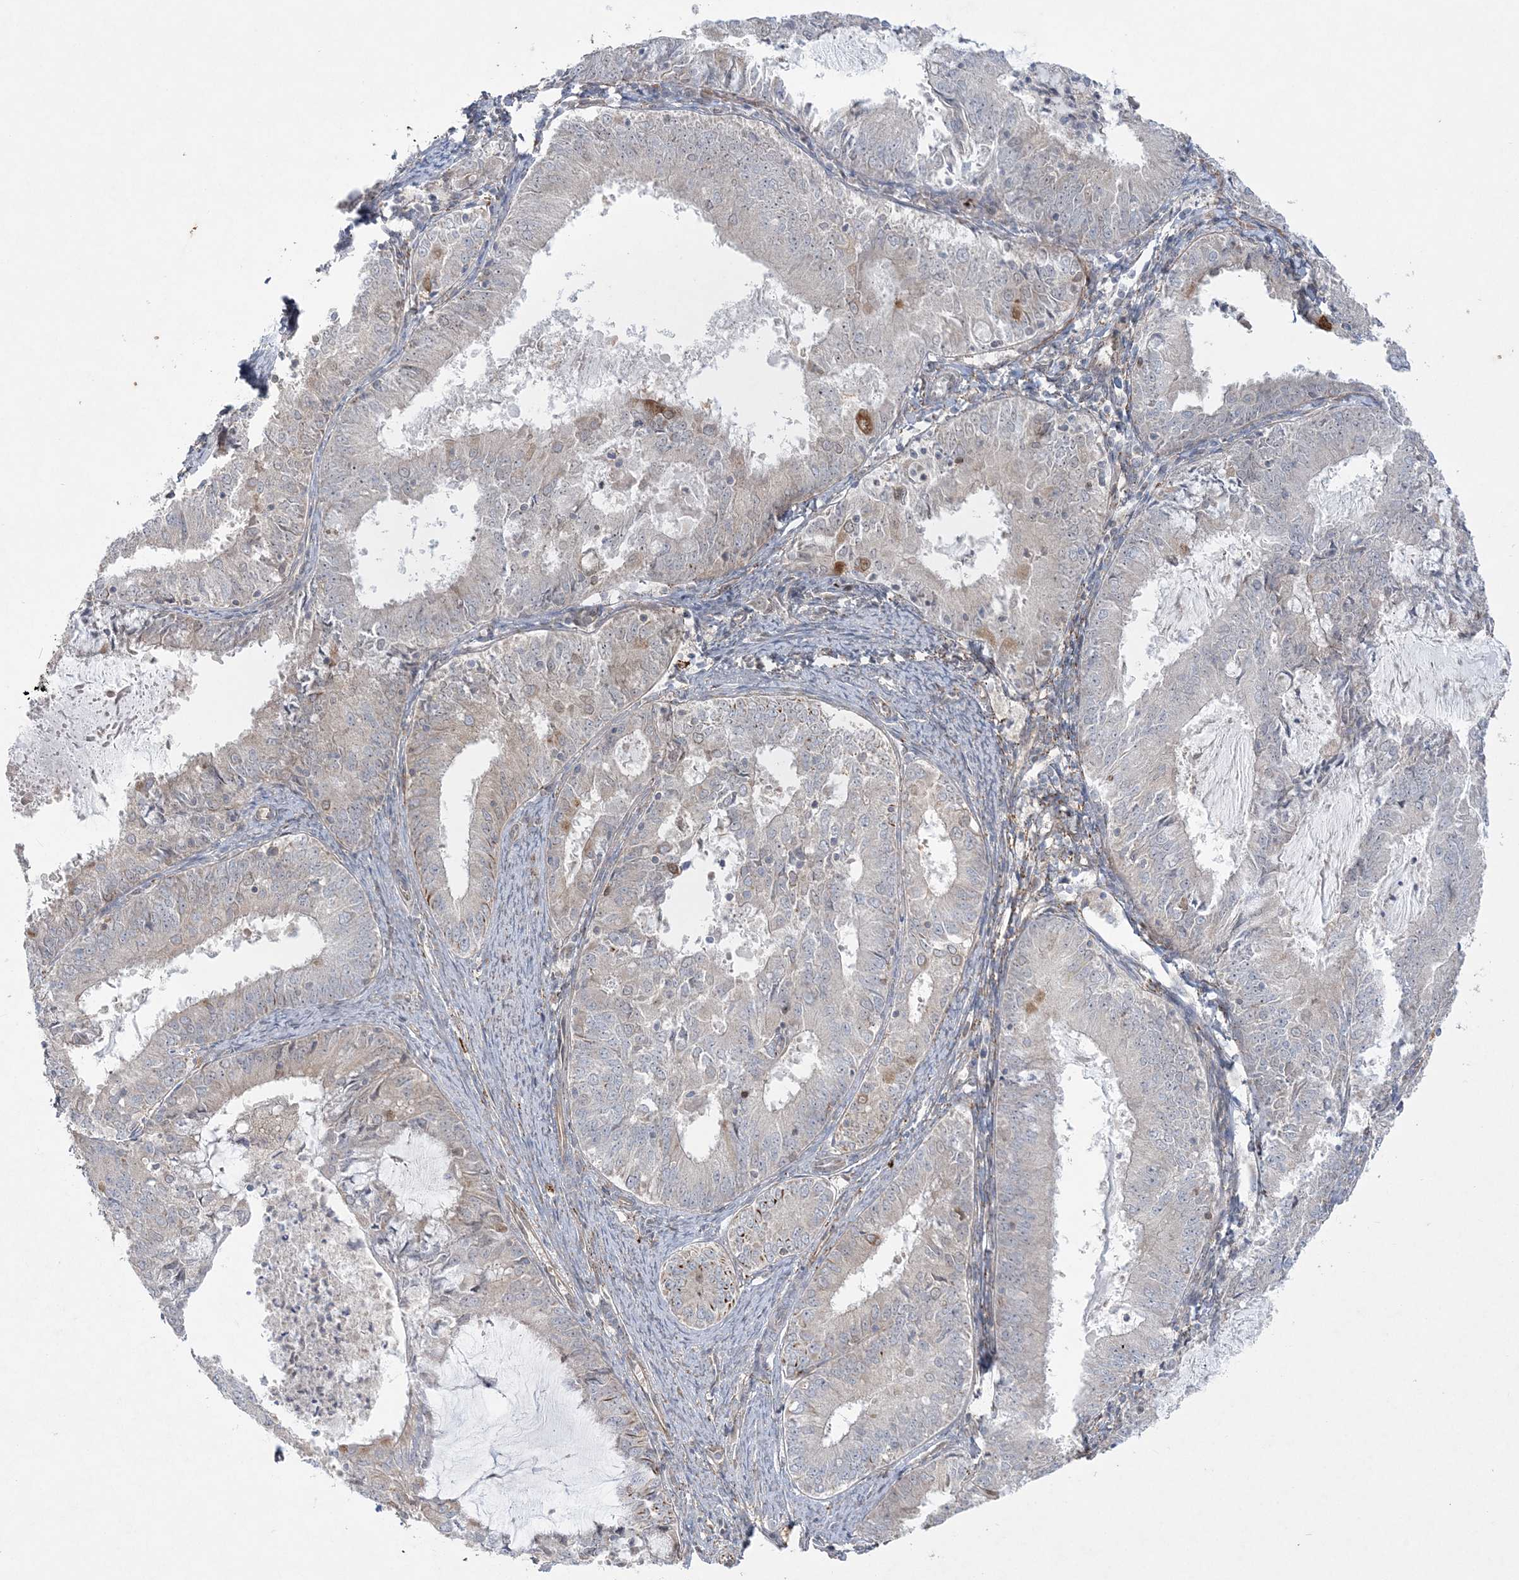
{"staining": {"intensity": "negative", "quantity": "none", "location": "none"}, "tissue": "endometrial cancer", "cell_type": "Tumor cells", "image_type": "cancer", "snomed": [{"axis": "morphology", "description": "Adenocarcinoma, NOS"}, {"axis": "topography", "description": "Endometrium"}], "caption": "A photomicrograph of human endometrial cancer is negative for staining in tumor cells.", "gene": "INPP1", "patient": {"sex": "female", "age": 57}}